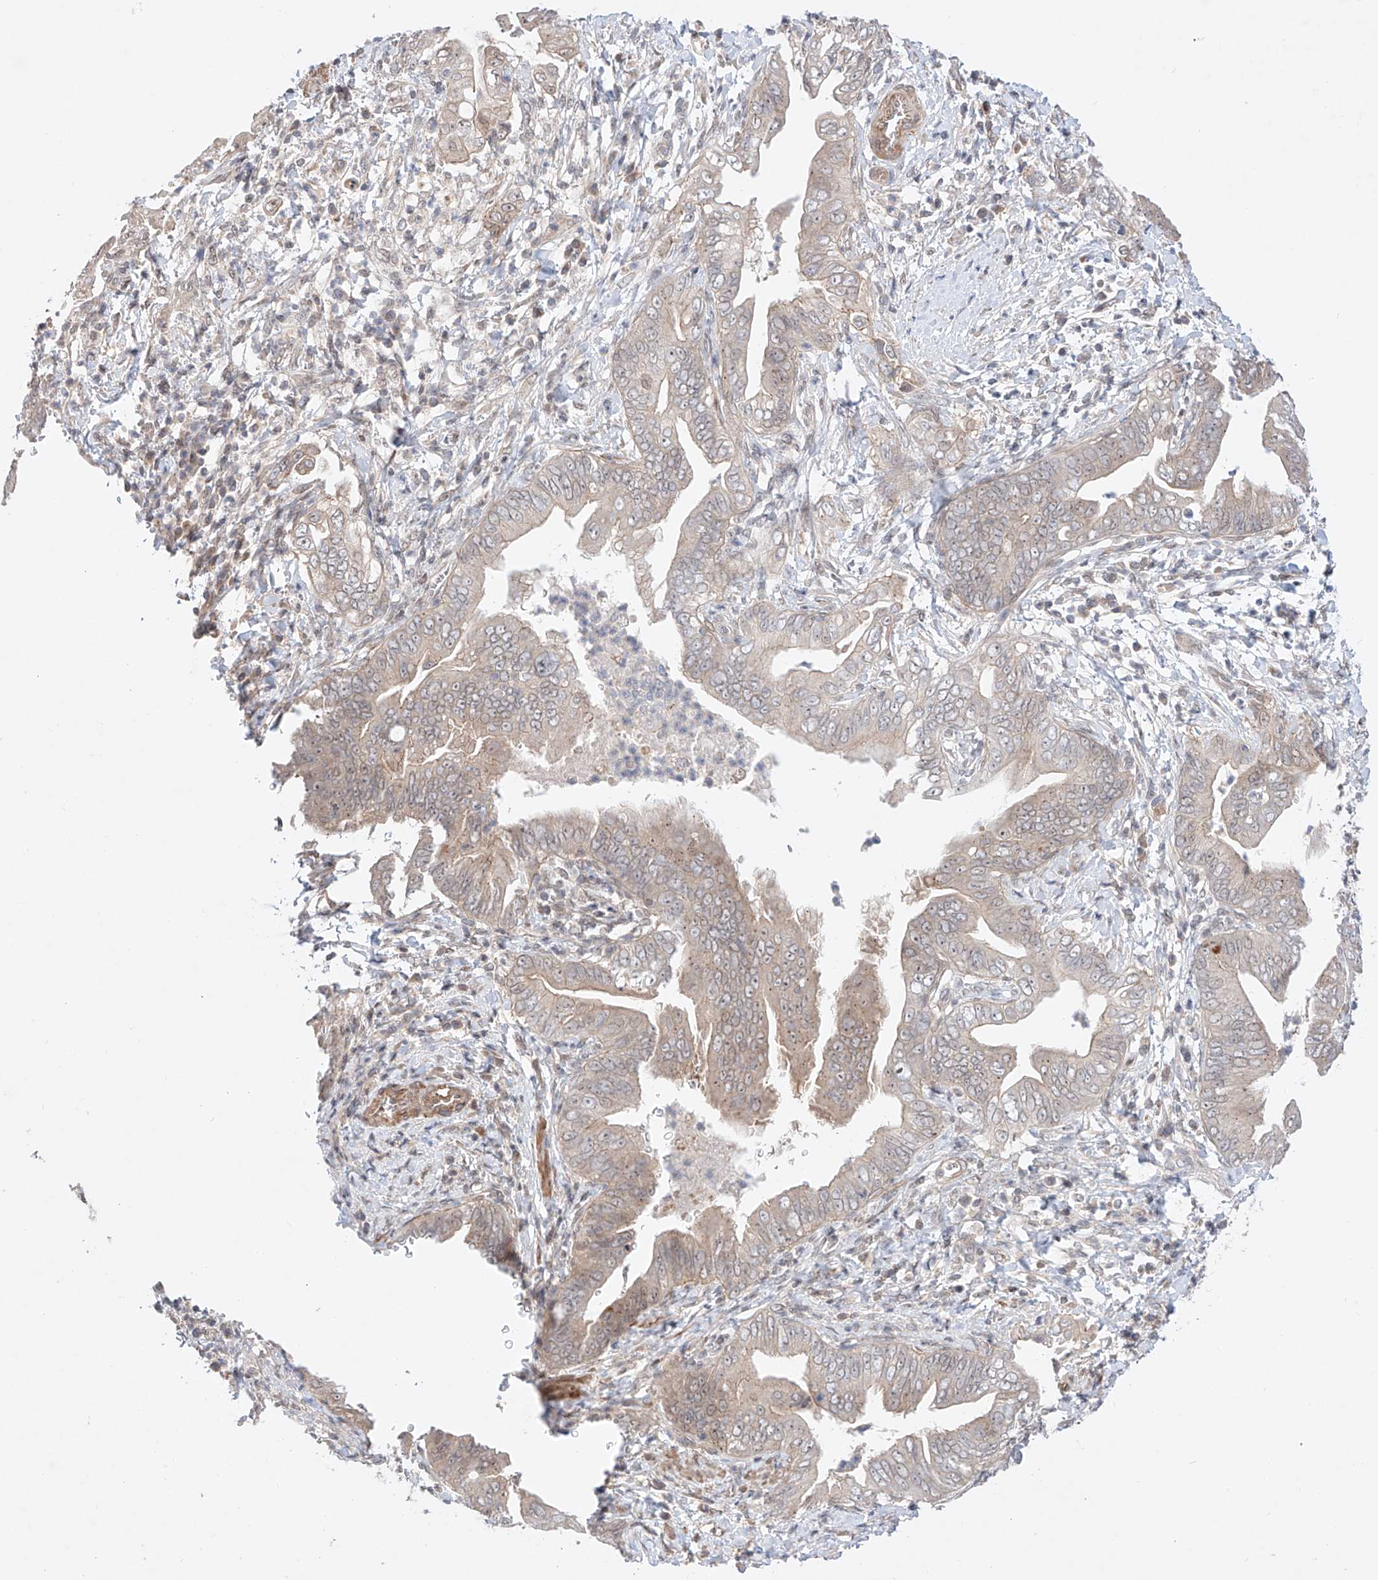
{"staining": {"intensity": "weak", "quantity": "<25%", "location": "cytoplasmic/membranous"}, "tissue": "pancreatic cancer", "cell_type": "Tumor cells", "image_type": "cancer", "snomed": [{"axis": "morphology", "description": "Adenocarcinoma, NOS"}, {"axis": "topography", "description": "Pancreas"}], "caption": "Immunohistochemistry of pancreatic cancer (adenocarcinoma) shows no positivity in tumor cells.", "gene": "TSR2", "patient": {"sex": "male", "age": 75}}